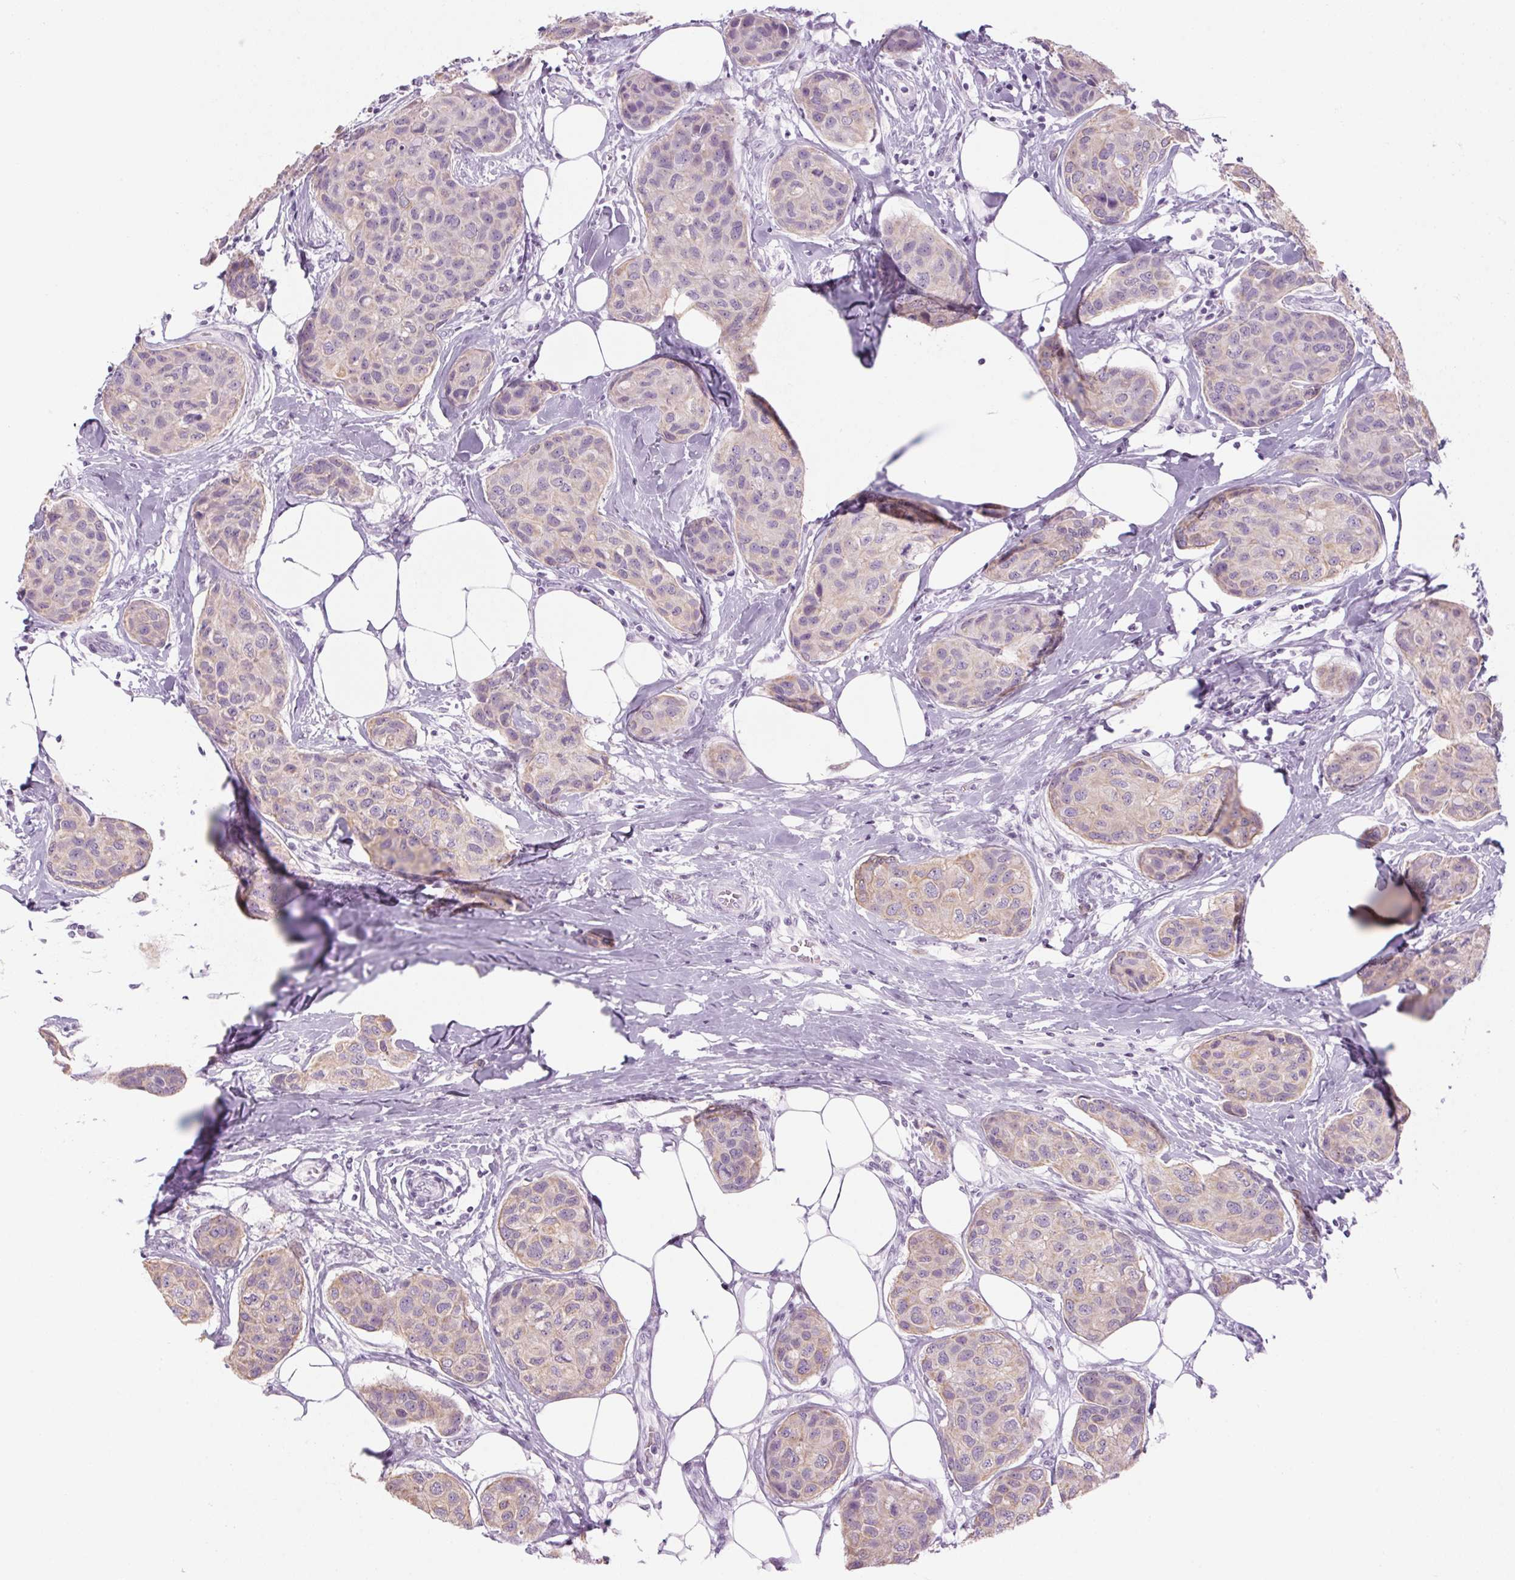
{"staining": {"intensity": "weak", "quantity": "25%-75%", "location": "cytoplasmic/membranous"}, "tissue": "breast cancer", "cell_type": "Tumor cells", "image_type": "cancer", "snomed": [{"axis": "morphology", "description": "Duct carcinoma"}, {"axis": "topography", "description": "Breast"}], "caption": "Immunohistochemistry (IHC) micrograph of human breast cancer stained for a protein (brown), which exhibits low levels of weak cytoplasmic/membranous expression in about 25%-75% of tumor cells.", "gene": "RPTN", "patient": {"sex": "female", "age": 80}}